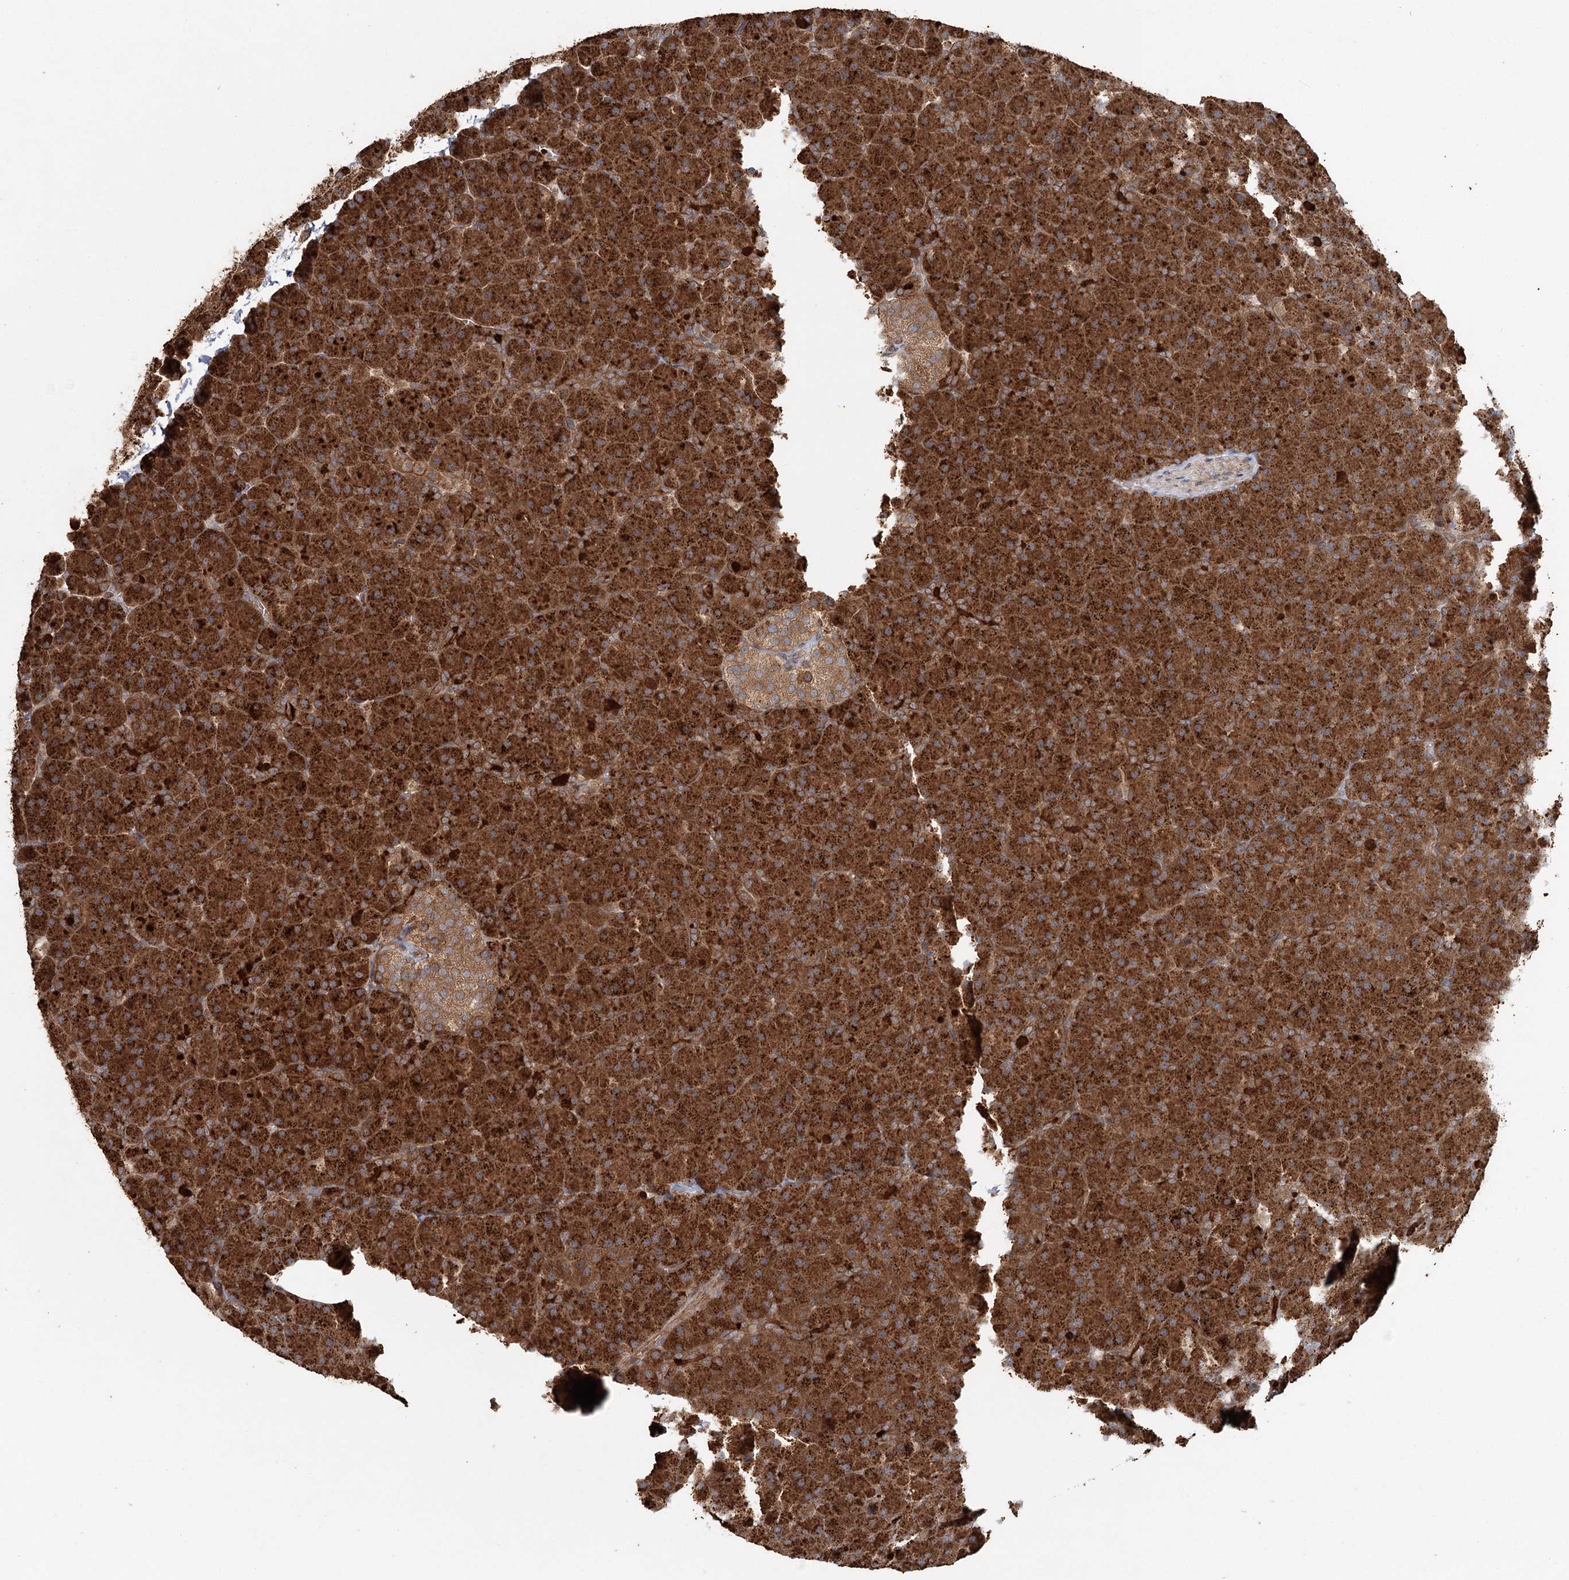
{"staining": {"intensity": "strong", "quantity": ">75%", "location": "cytoplasmic/membranous"}, "tissue": "pancreas", "cell_type": "Exocrine glandular cells", "image_type": "normal", "snomed": [{"axis": "morphology", "description": "Normal tissue, NOS"}, {"axis": "topography", "description": "Pancreas"}], "caption": "Immunohistochemical staining of unremarkable human pancreas shows strong cytoplasmic/membranous protein positivity in approximately >75% of exocrine glandular cells.", "gene": "ENSG00000273217", "patient": {"sex": "male", "age": 36}}